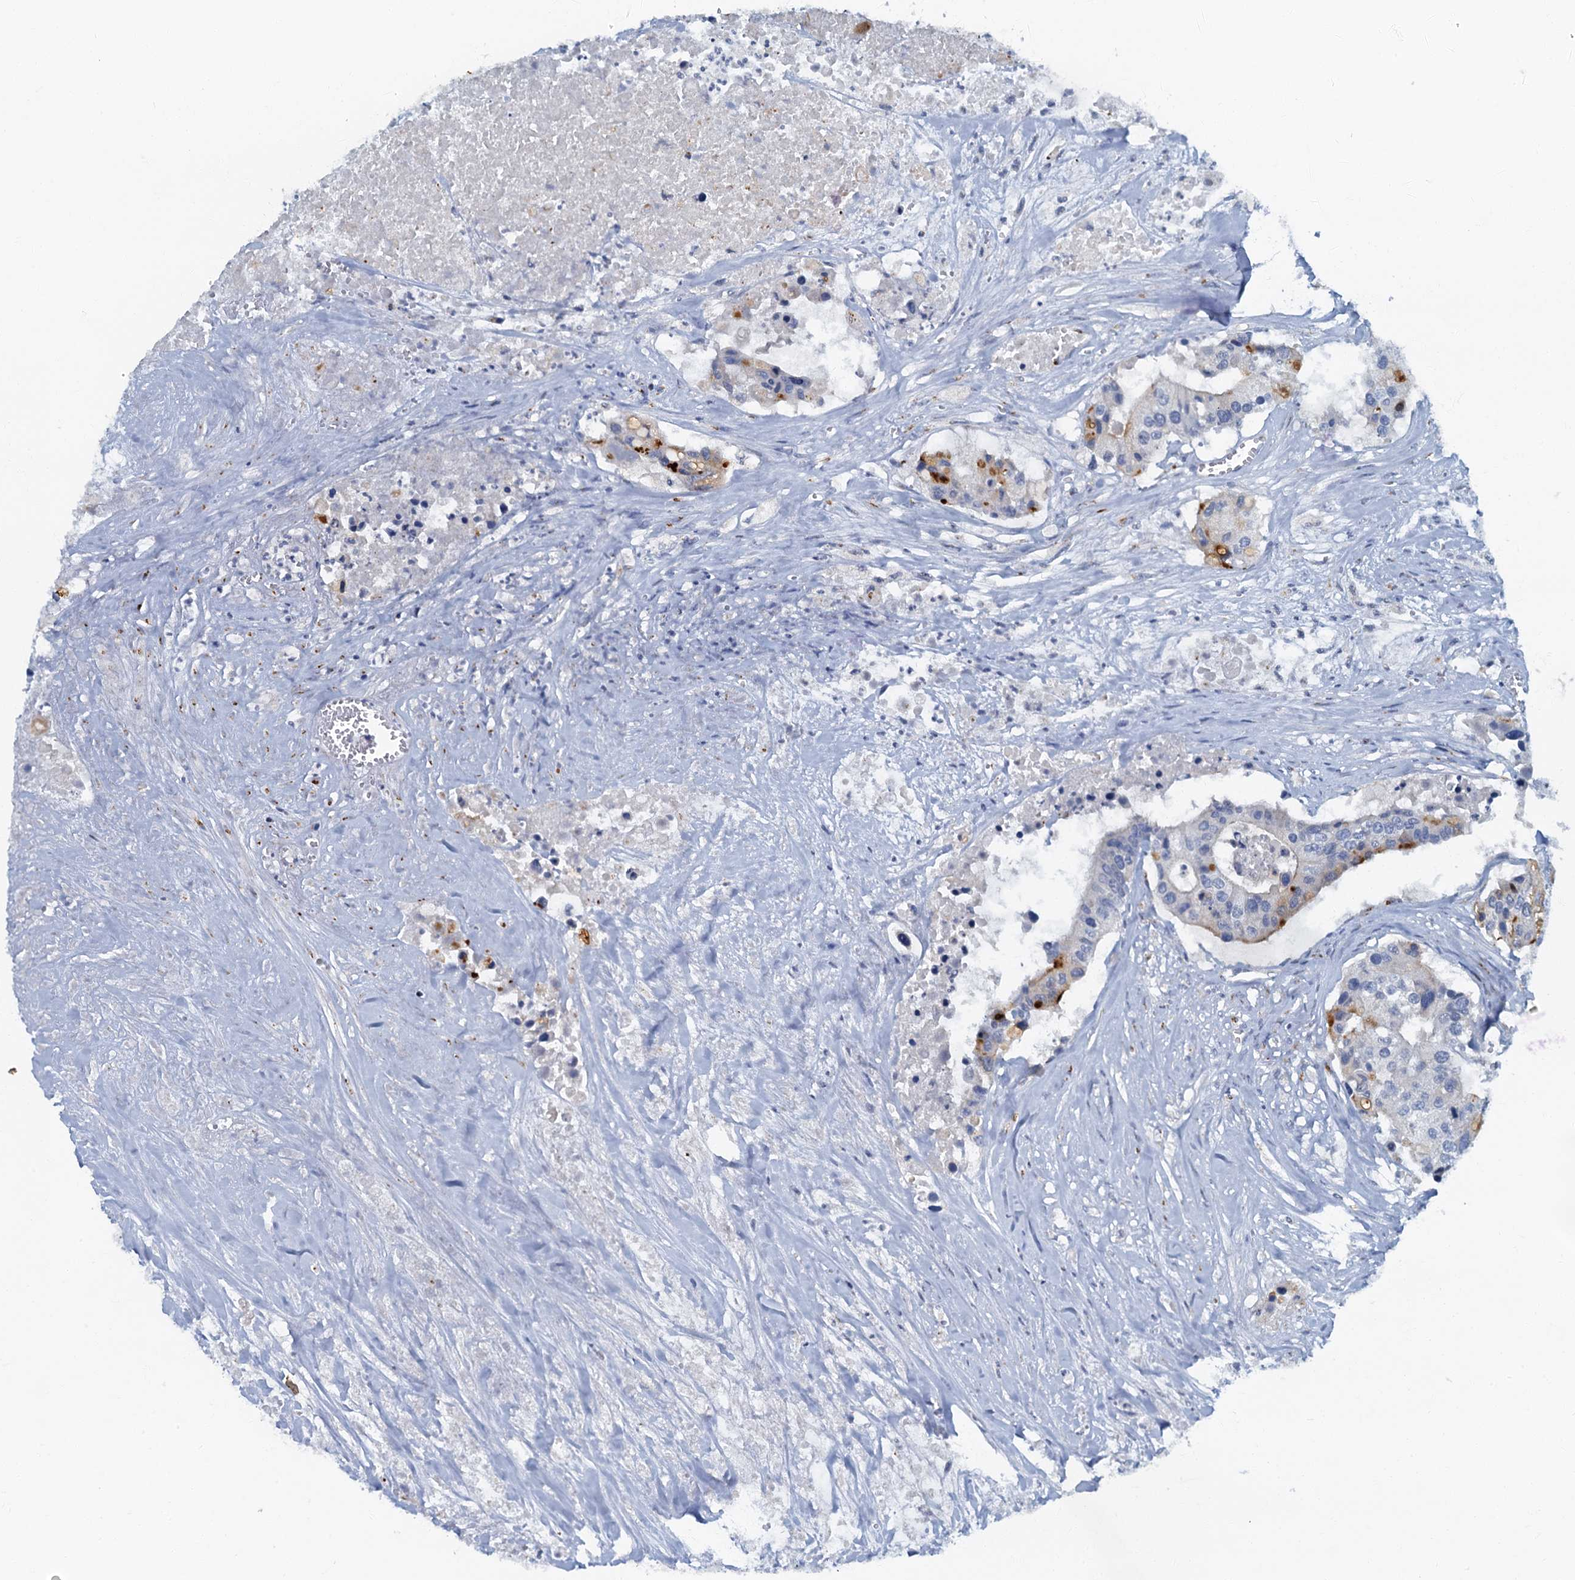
{"staining": {"intensity": "moderate", "quantity": "<25%", "location": "cytoplasmic/membranous"}, "tissue": "colorectal cancer", "cell_type": "Tumor cells", "image_type": "cancer", "snomed": [{"axis": "morphology", "description": "Adenocarcinoma, NOS"}, {"axis": "topography", "description": "Colon"}], "caption": "Immunohistochemistry (IHC) staining of colorectal cancer (adenocarcinoma), which displays low levels of moderate cytoplasmic/membranous staining in about <25% of tumor cells indicating moderate cytoplasmic/membranous protein expression. The staining was performed using DAB (brown) for protein detection and nuclei were counterstained in hematoxylin (blue).", "gene": "LYPD3", "patient": {"sex": "male", "age": 77}}